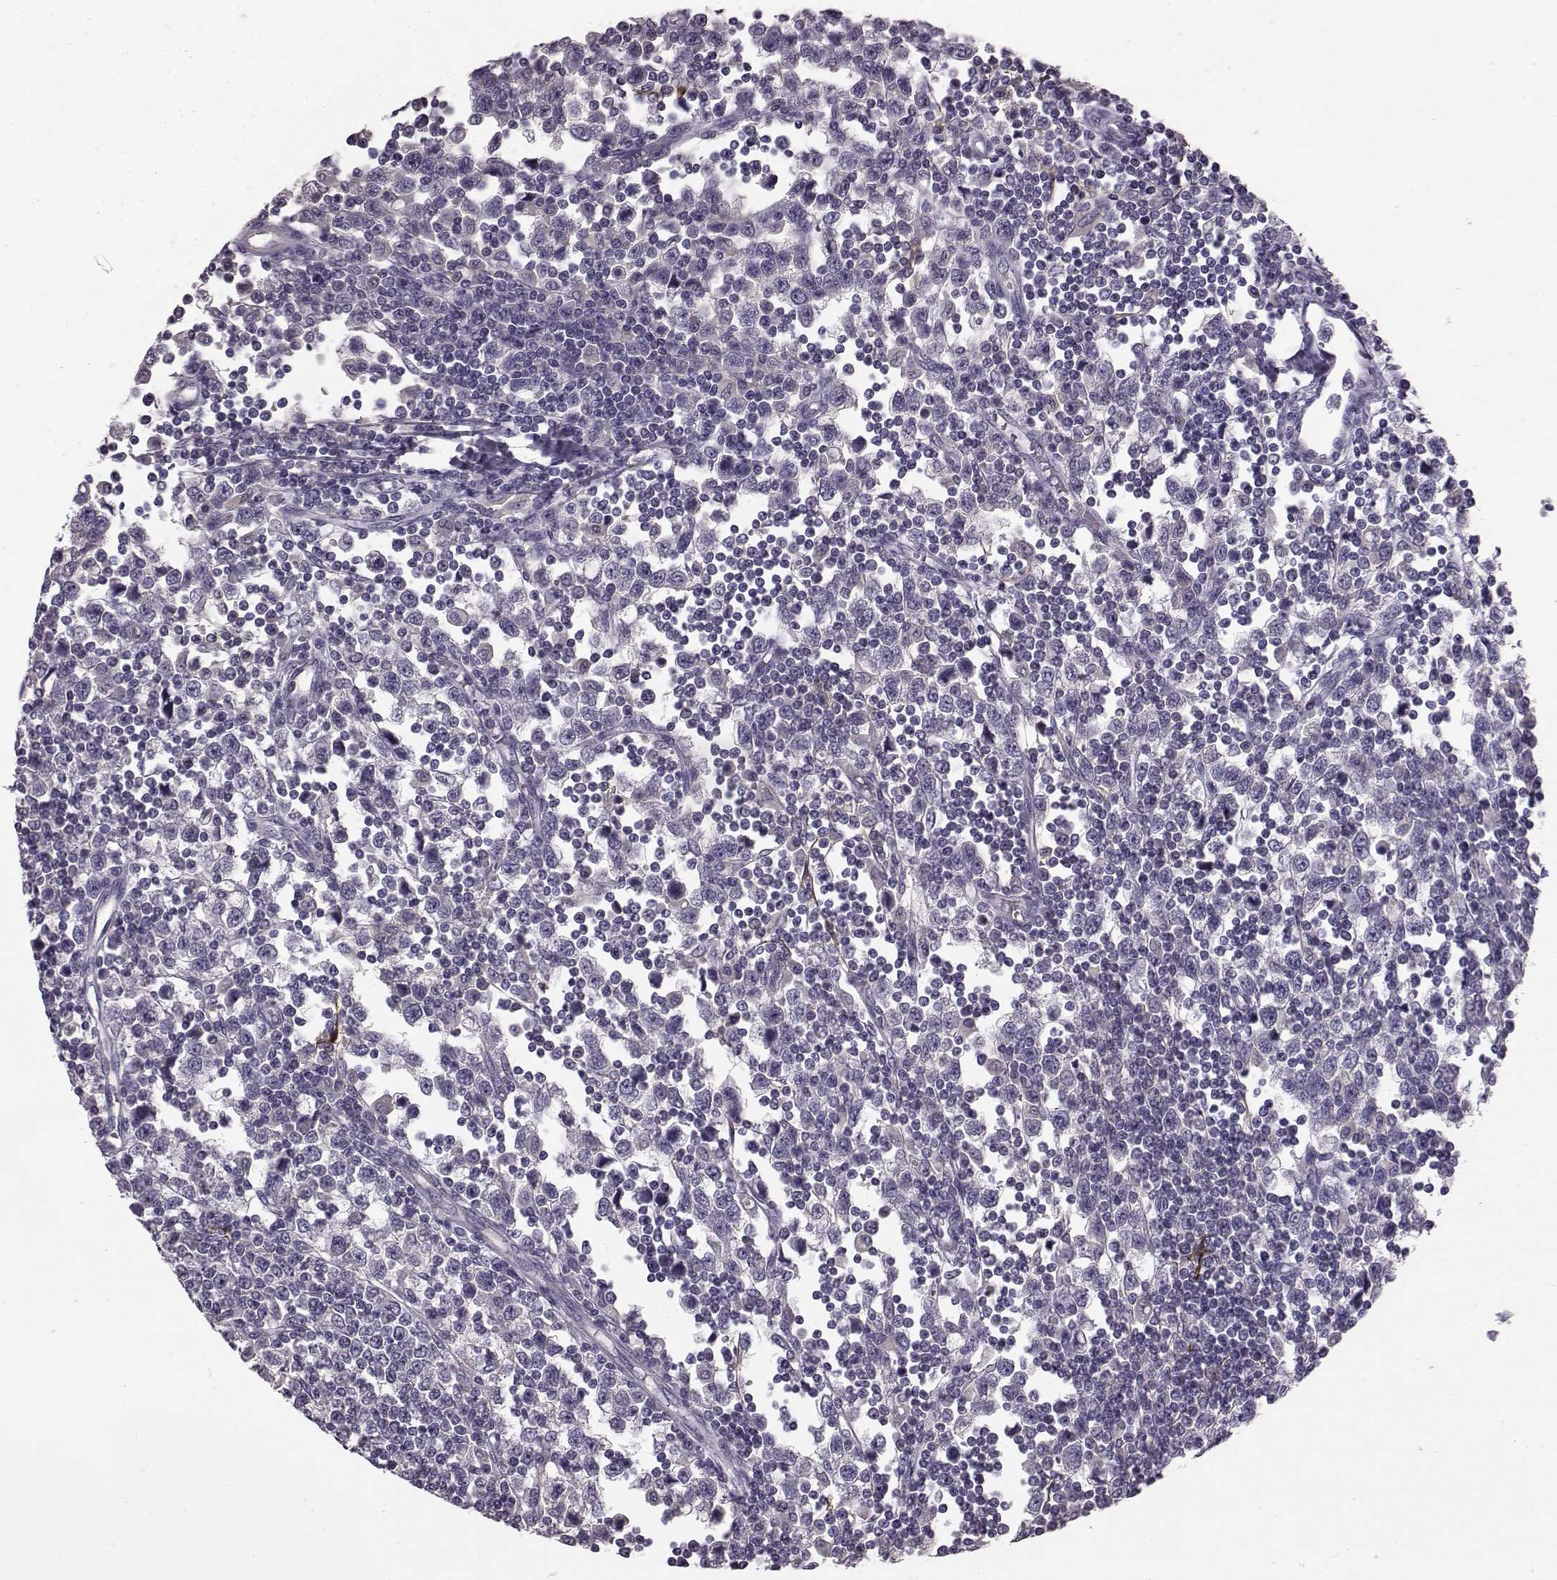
{"staining": {"intensity": "negative", "quantity": "none", "location": "none"}, "tissue": "testis cancer", "cell_type": "Tumor cells", "image_type": "cancer", "snomed": [{"axis": "morphology", "description": "Seminoma, NOS"}, {"axis": "topography", "description": "Testis"}], "caption": "DAB (3,3'-diaminobenzidine) immunohistochemical staining of testis cancer (seminoma) demonstrates no significant expression in tumor cells.", "gene": "KRT85", "patient": {"sex": "male", "age": 34}}